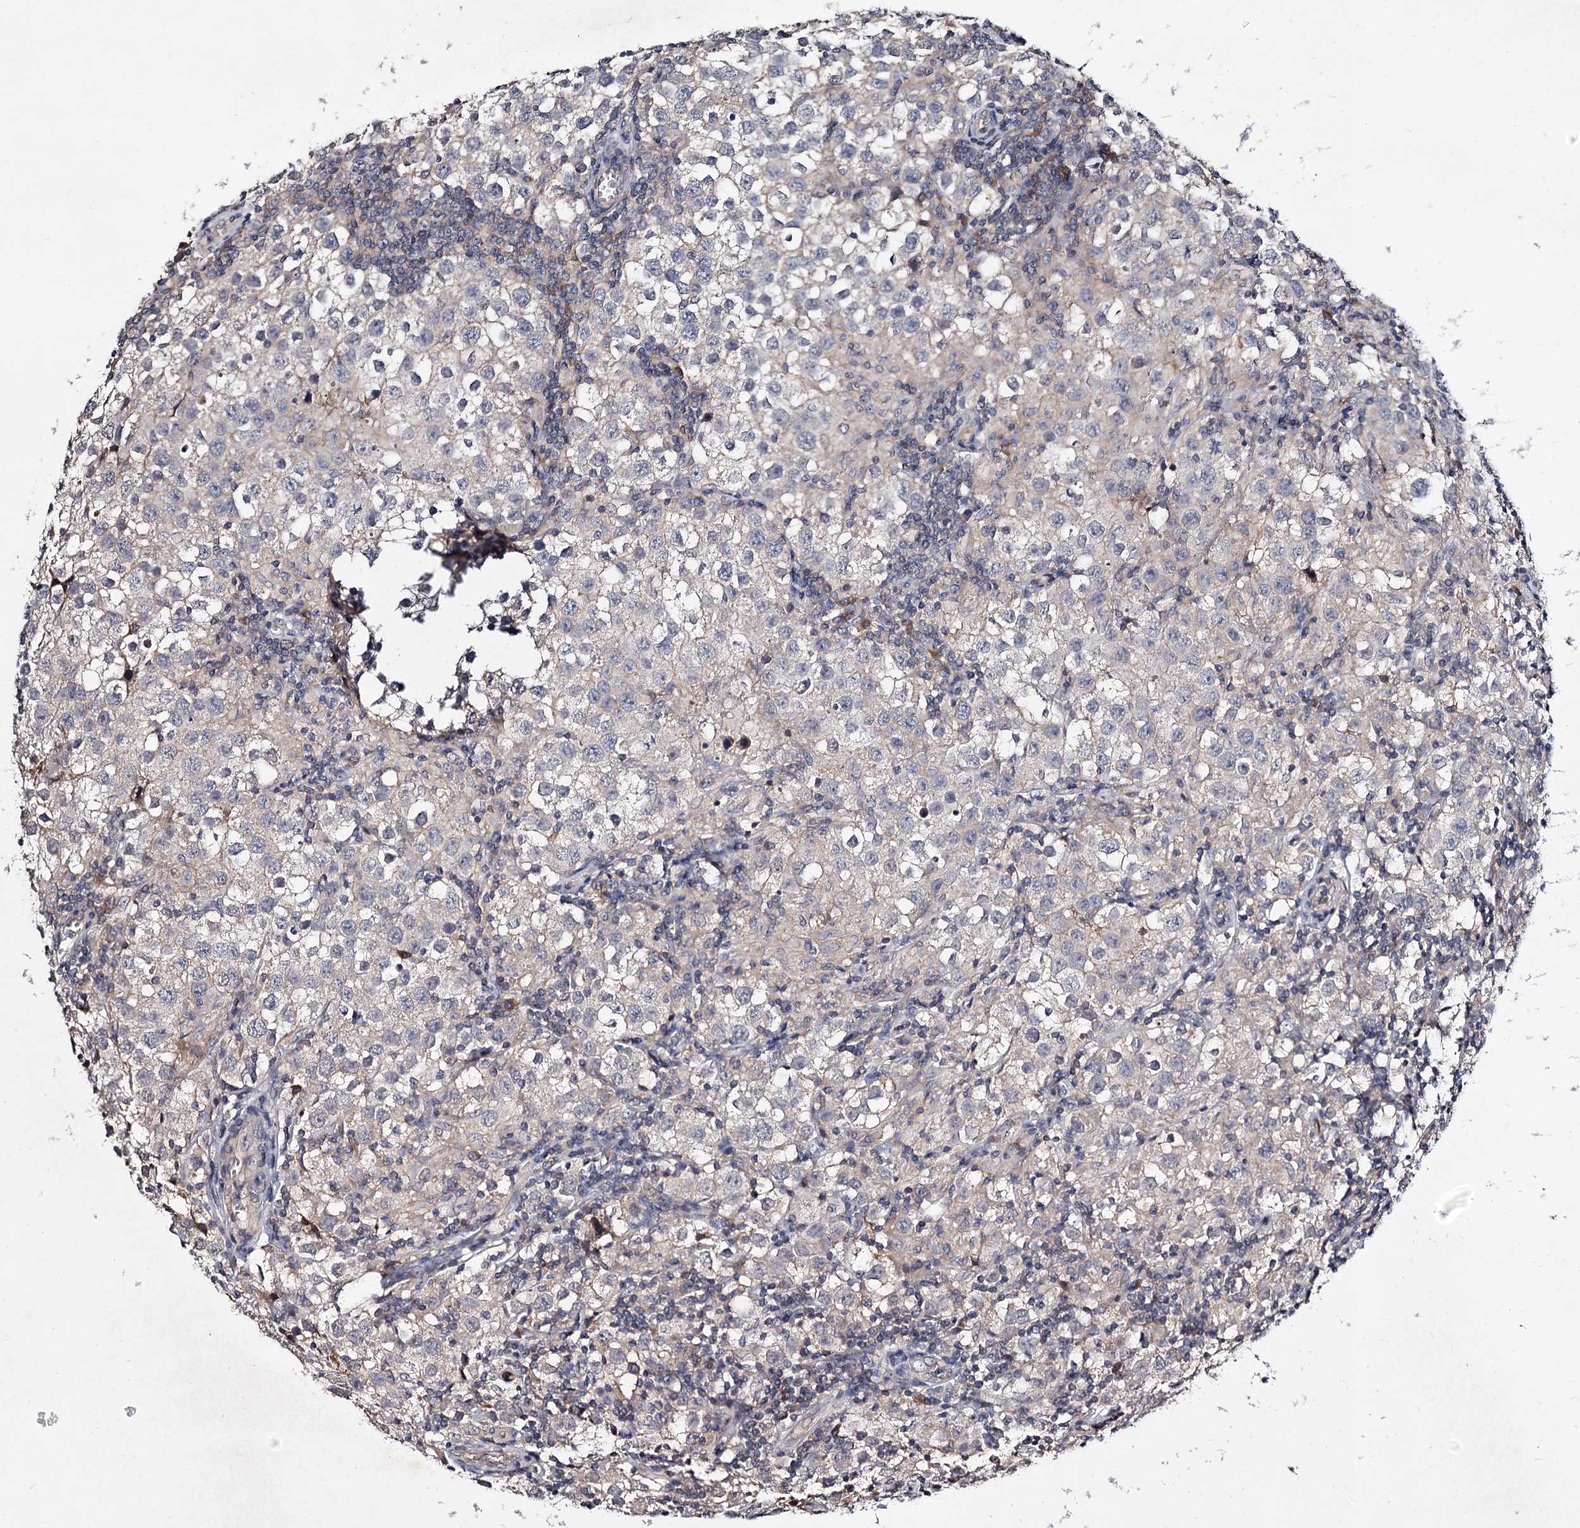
{"staining": {"intensity": "negative", "quantity": "none", "location": "none"}, "tissue": "testis cancer", "cell_type": "Tumor cells", "image_type": "cancer", "snomed": [{"axis": "morphology", "description": "Seminoma, NOS"}, {"axis": "morphology", "description": "Carcinoma, Embryonal, NOS"}, {"axis": "topography", "description": "Testis"}], "caption": "IHC of human embryonal carcinoma (testis) reveals no expression in tumor cells.", "gene": "ARFIP2", "patient": {"sex": "male", "age": 43}}